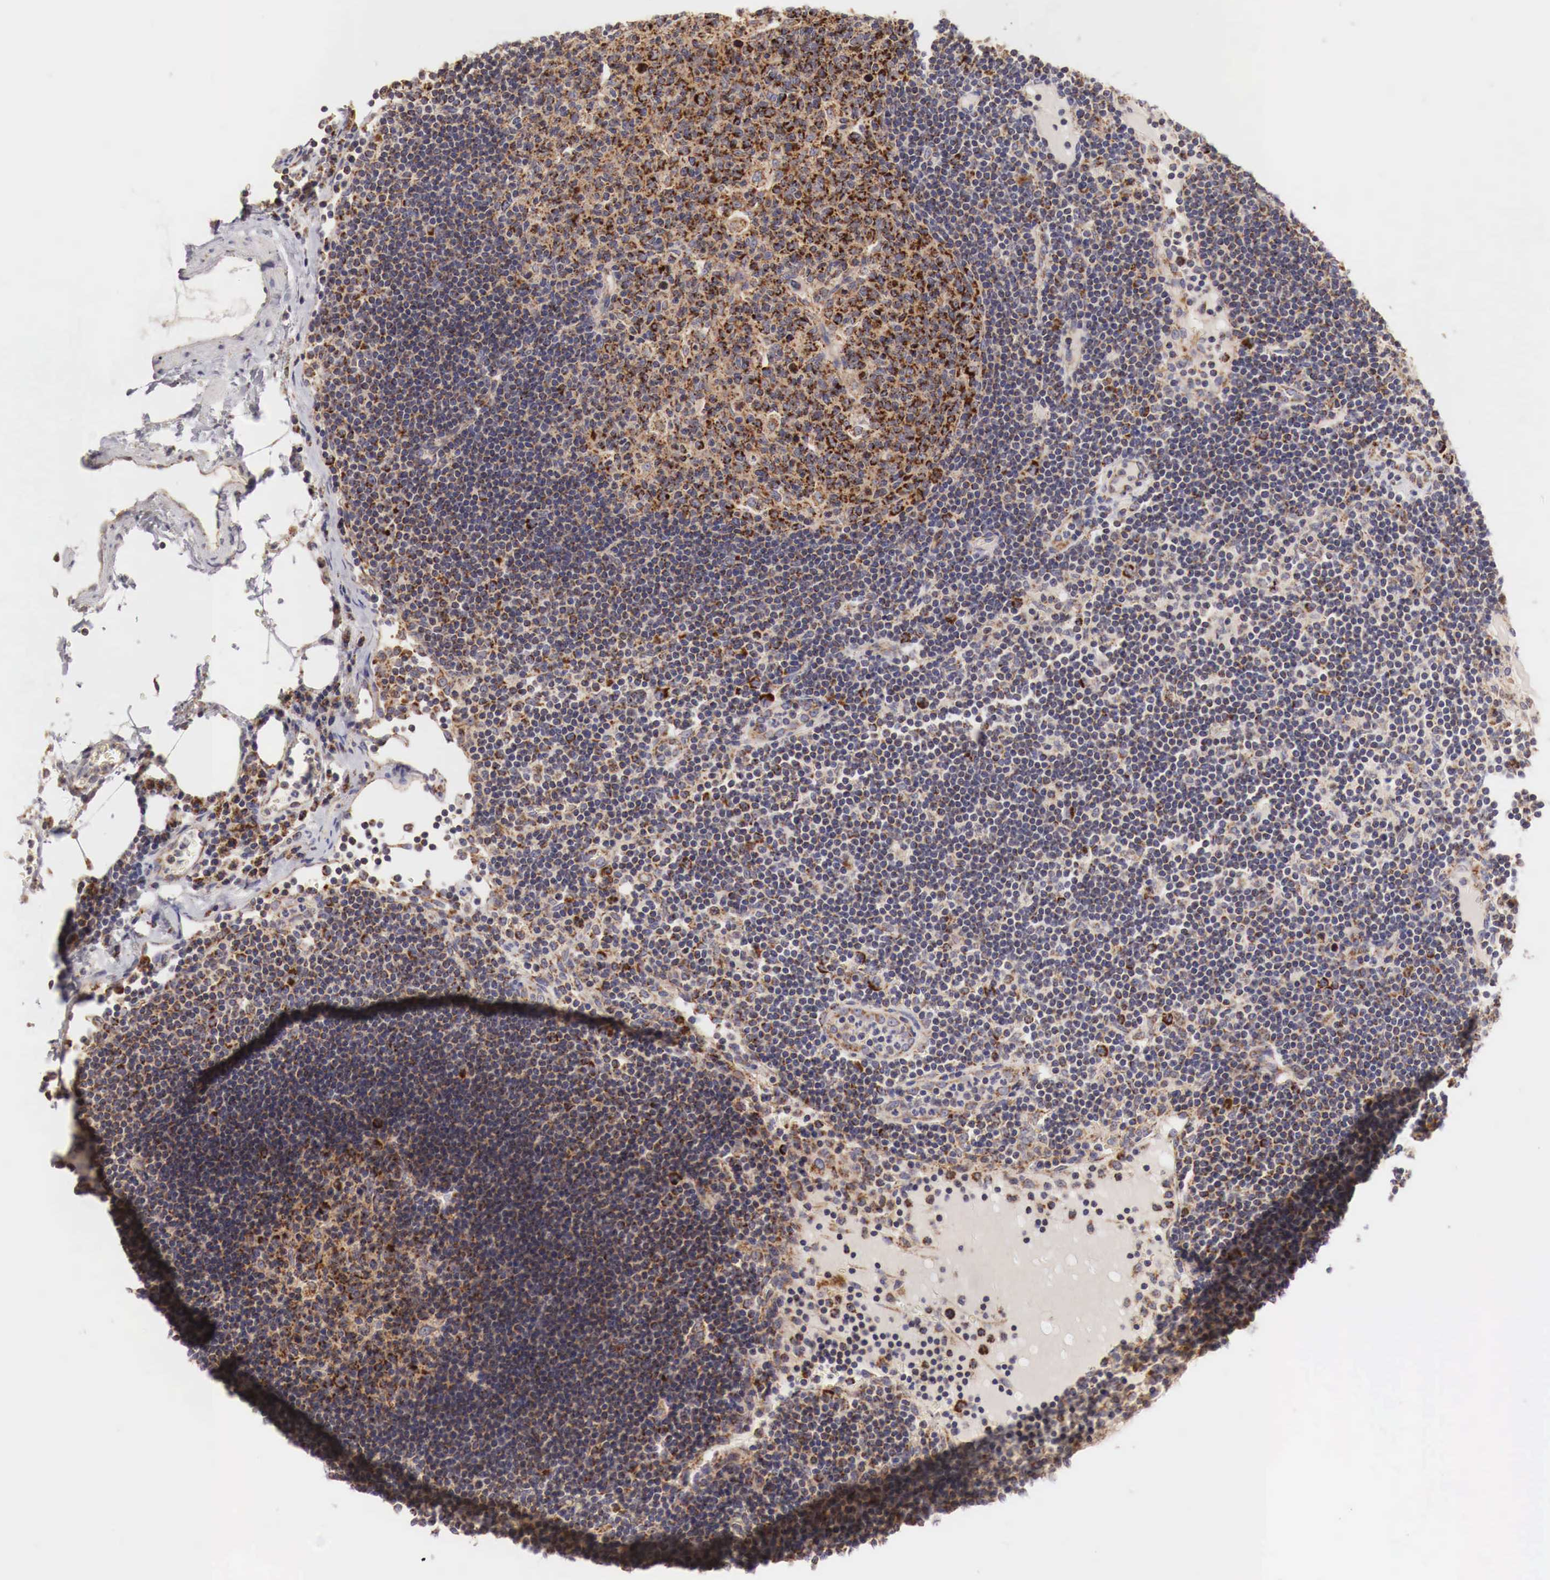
{"staining": {"intensity": "strong", "quantity": ">75%", "location": "cytoplasmic/membranous"}, "tissue": "lymph node", "cell_type": "Germinal center cells", "image_type": "normal", "snomed": [{"axis": "morphology", "description": "Normal tissue, NOS"}, {"axis": "topography", "description": "Lymph node"}], "caption": "Immunohistochemical staining of unremarkable human lymph node shows >75% levels of strong cytoplasmic/membranous protein positivity in approximately >75% of germinal center cells. Using DAB (3,3'-diaminobenzidine) (brown) and hematoxylin (blue) stains, captured at high magnification using brightfield microscopy.", "gene": "XPNPEP3", "patient": {"sex": "male", "age": 54}}